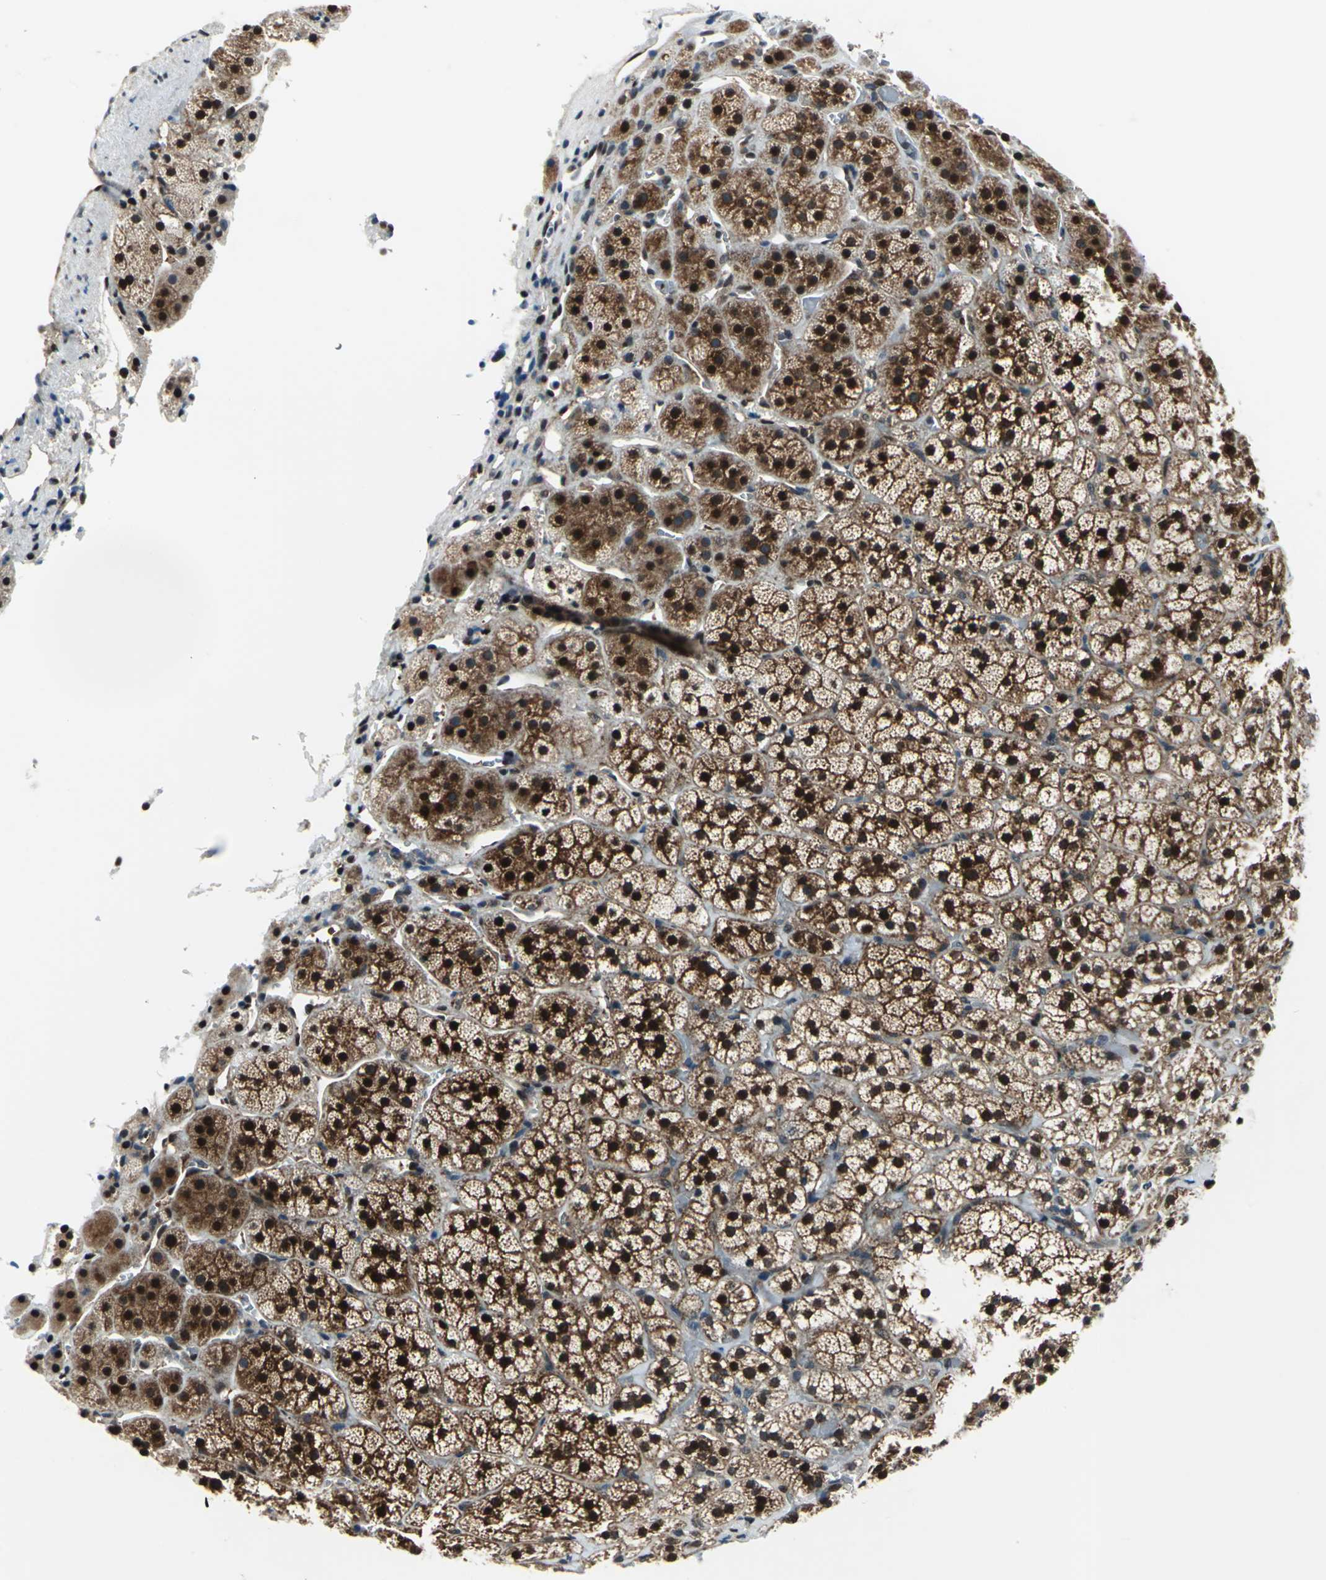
{"staining": {"intensity": "strong", "quantity": ">75%", "location": "cytoplasmic/membranous,nuclear"}, "tissue": "adrenal gland", "cell_type": "Glandular cells", "image_type": "normal", "snomed": [{"axis": "morphology", "description": "Normal tissue, NOS"}, {"axis": "topography", "description": "Adrenal gland"}], "caption": "Approximately >75% of glandular cells in normal human adrenal gland display strong cytoplasmic/membranous,nuclear protein staining as visualized by brown immunohistochemical staining.", "gene": "POLR3K", "patient": {"sex": "female", "age": 44}}